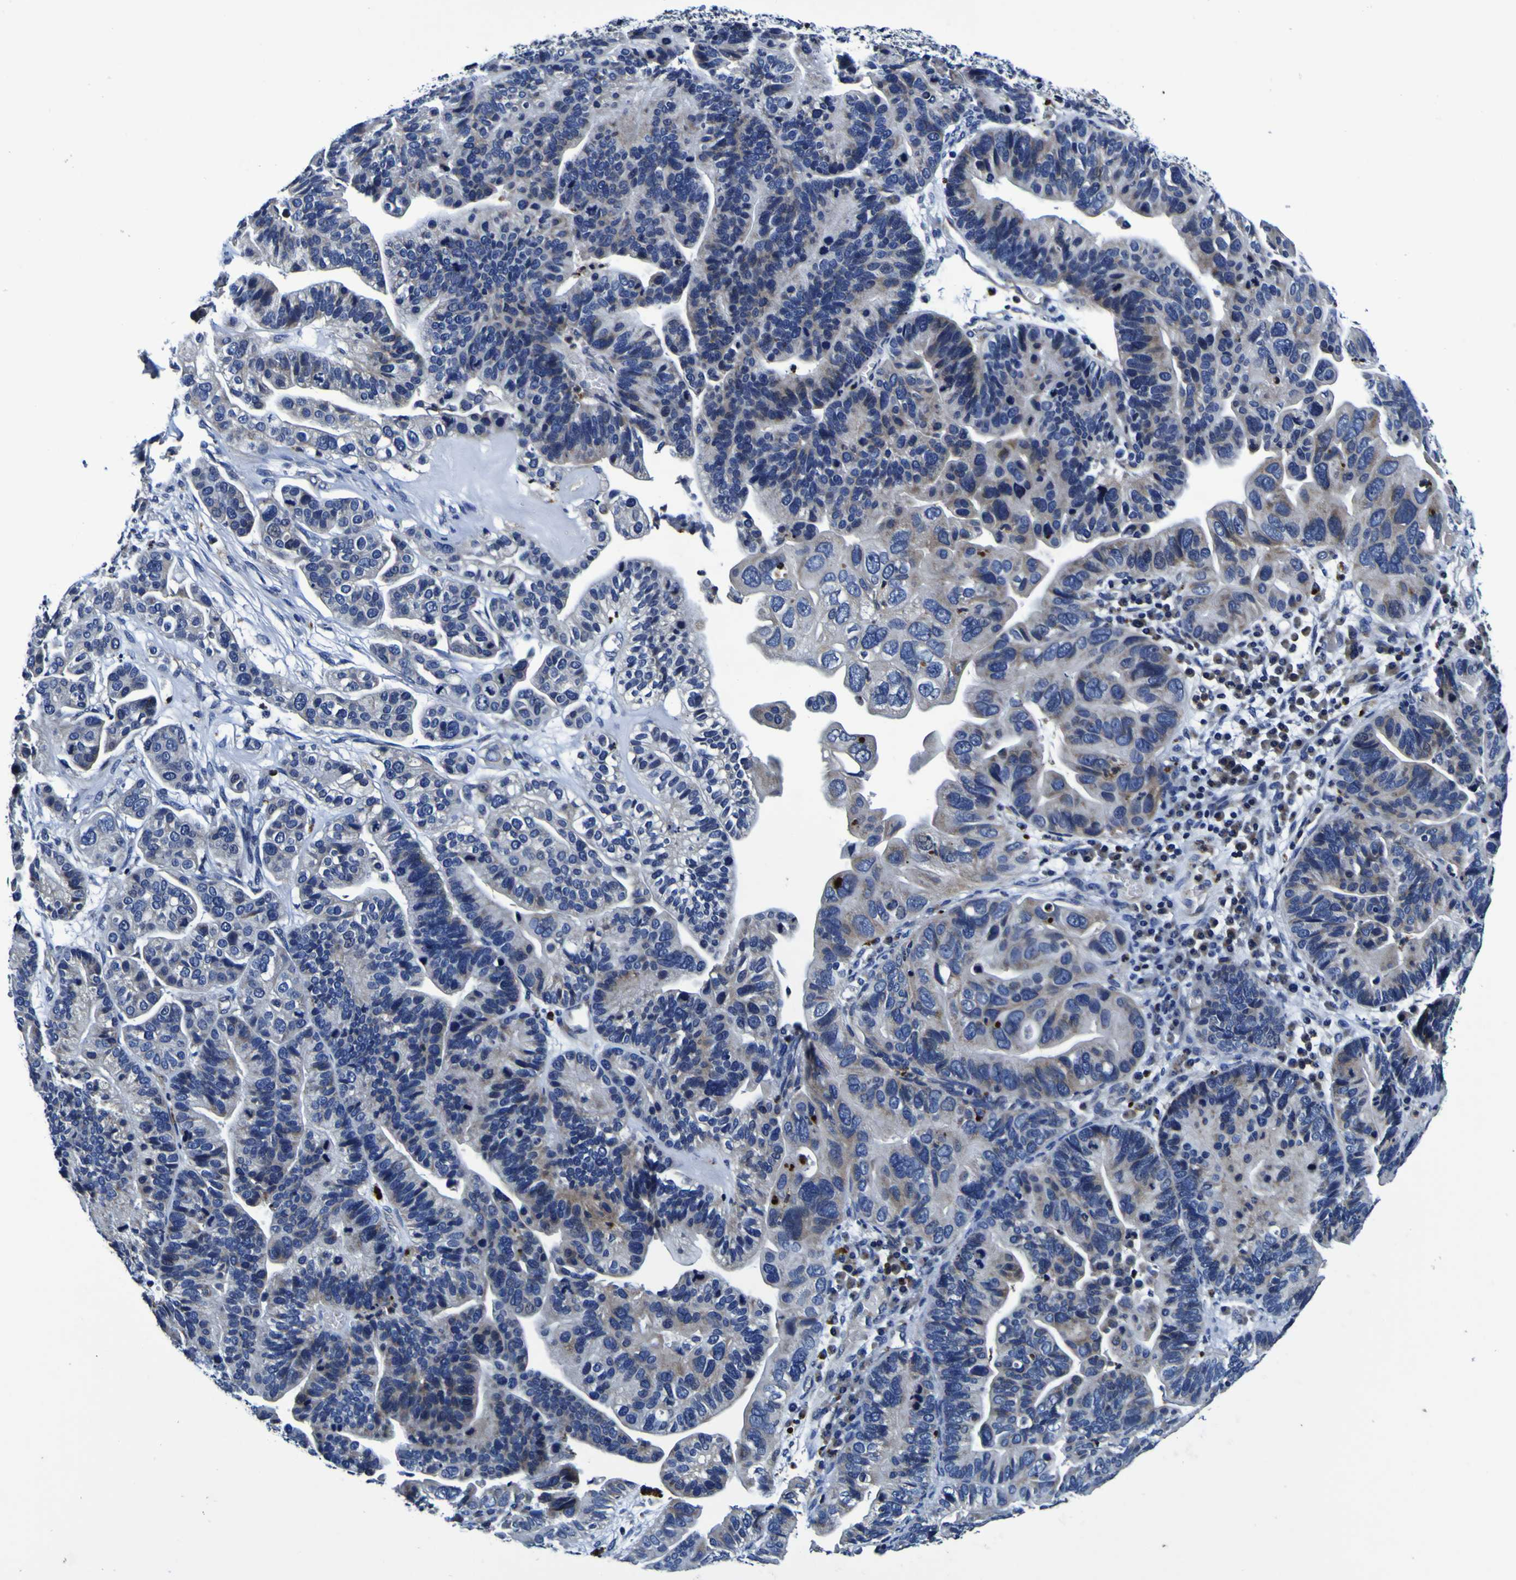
{"staining": {"intensity": "negative", "quantity": "none", "location": "none"}, "tissue": "ovarian cancer", "cell_type": "Tumor cells", "image_type": "cancer", "snomed": [{"axis": "morphology", "description": "Cystadenocarcinoma, serous, NOS"}, {"axis": "topography", "description": "Ovary"}], "caption": "Immunohistochemical staining of human ovarian cancer reveals no significant expression in tumor cells.", "gene": "PANK4", "patient": {"sex": "female", "age": 56}}